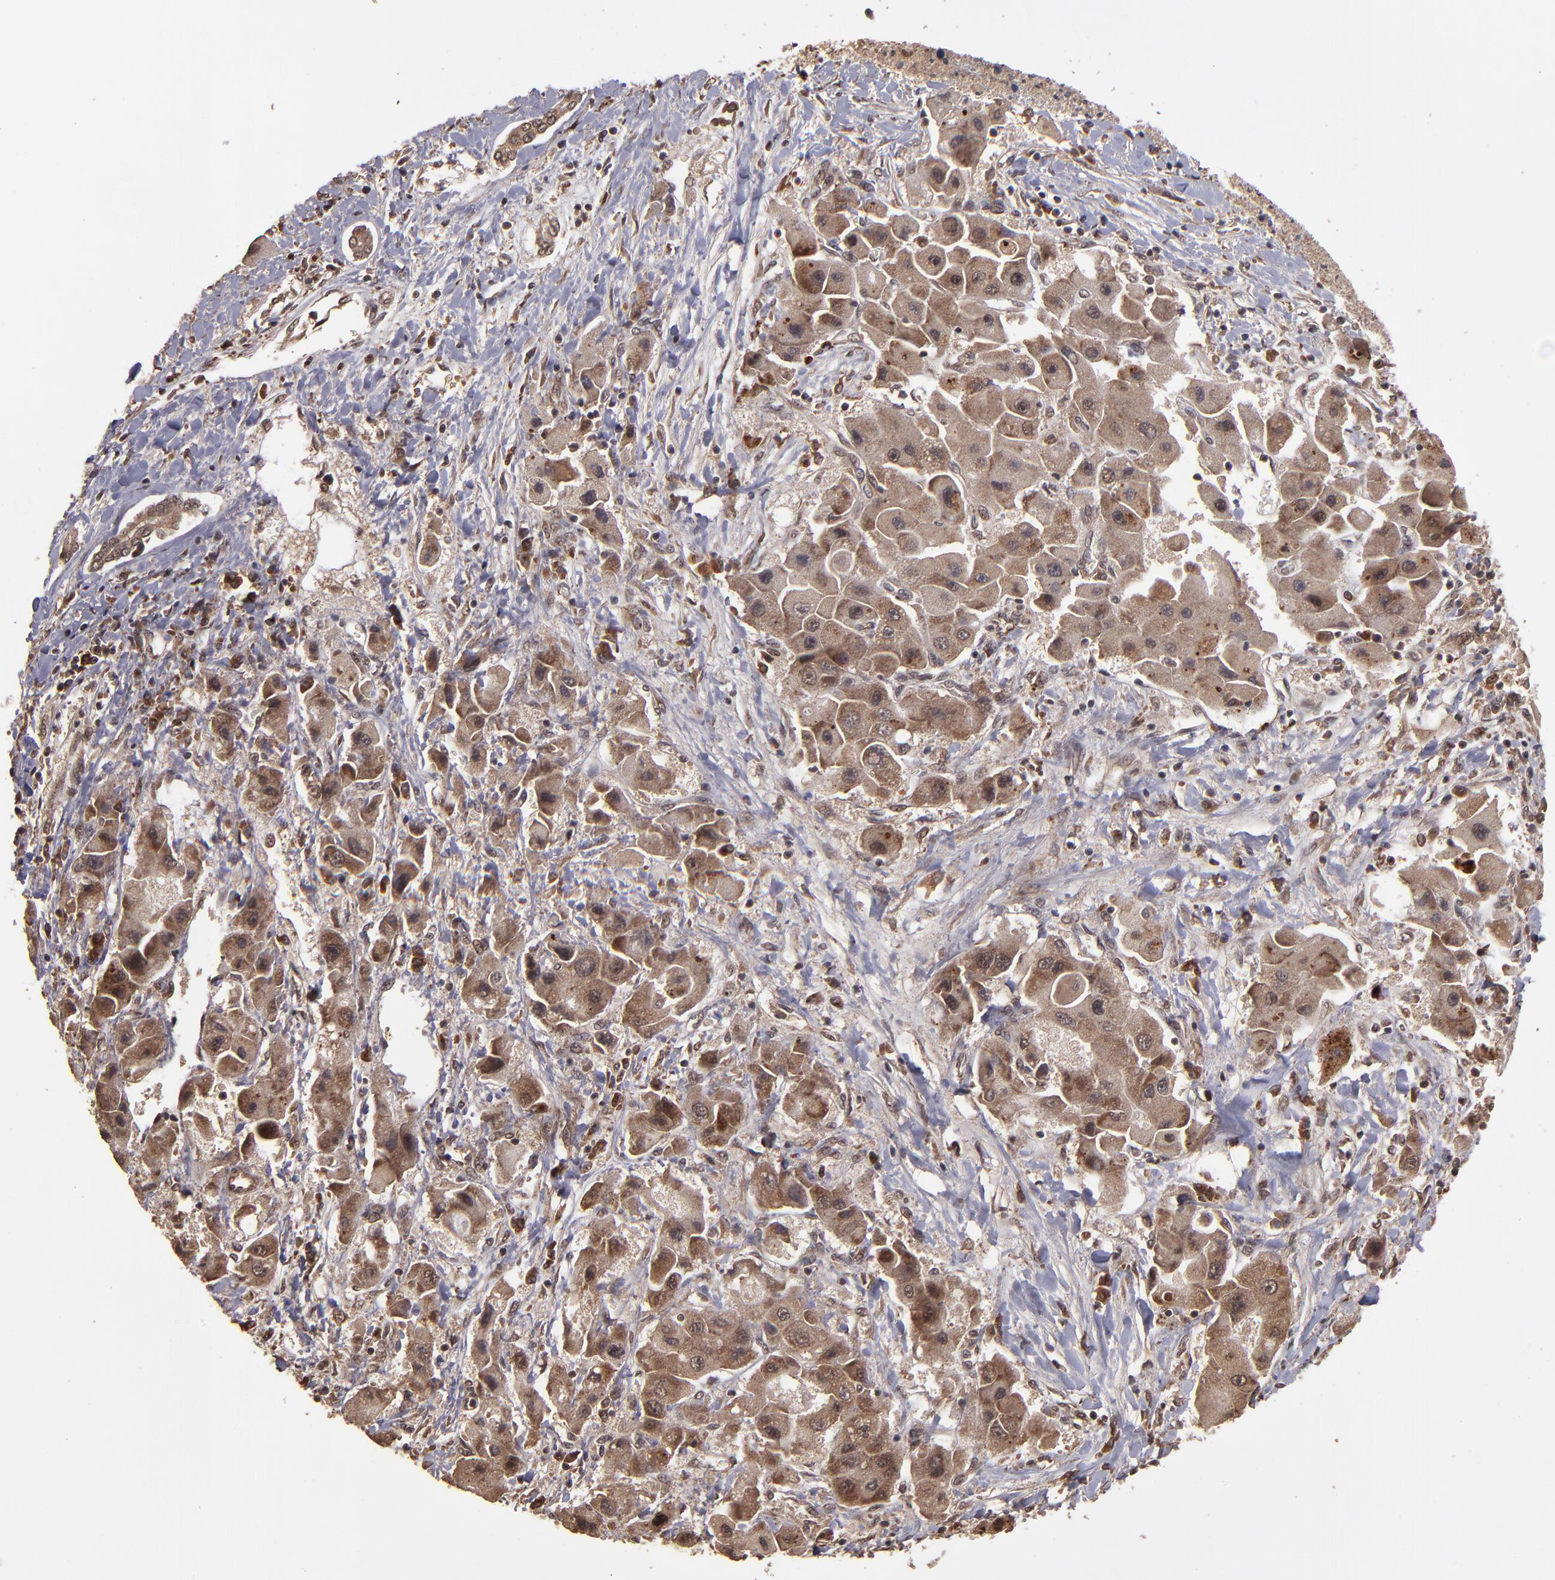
{"staining": {"intensity": "strong", "quantity": ">75%", "location": "cytoplasmic/membranous"}, "tissue": "liver cancer", "cell_type": "Tumor cells", "image_type": "cancer", "snomed": [{"axis": "morphology", "description": "Carcinoma, Hepatocellular, NOS"}, {"axis": "topography", "description": "Liver"}], "caption": "DAB immunohistochemical staining of liver cancer displays strong cytoplasmic/membranous protein expression in about >75% of tumor cells.", "gene": "NFE2L2", "patient": {"sex": "male", "age": 24}}